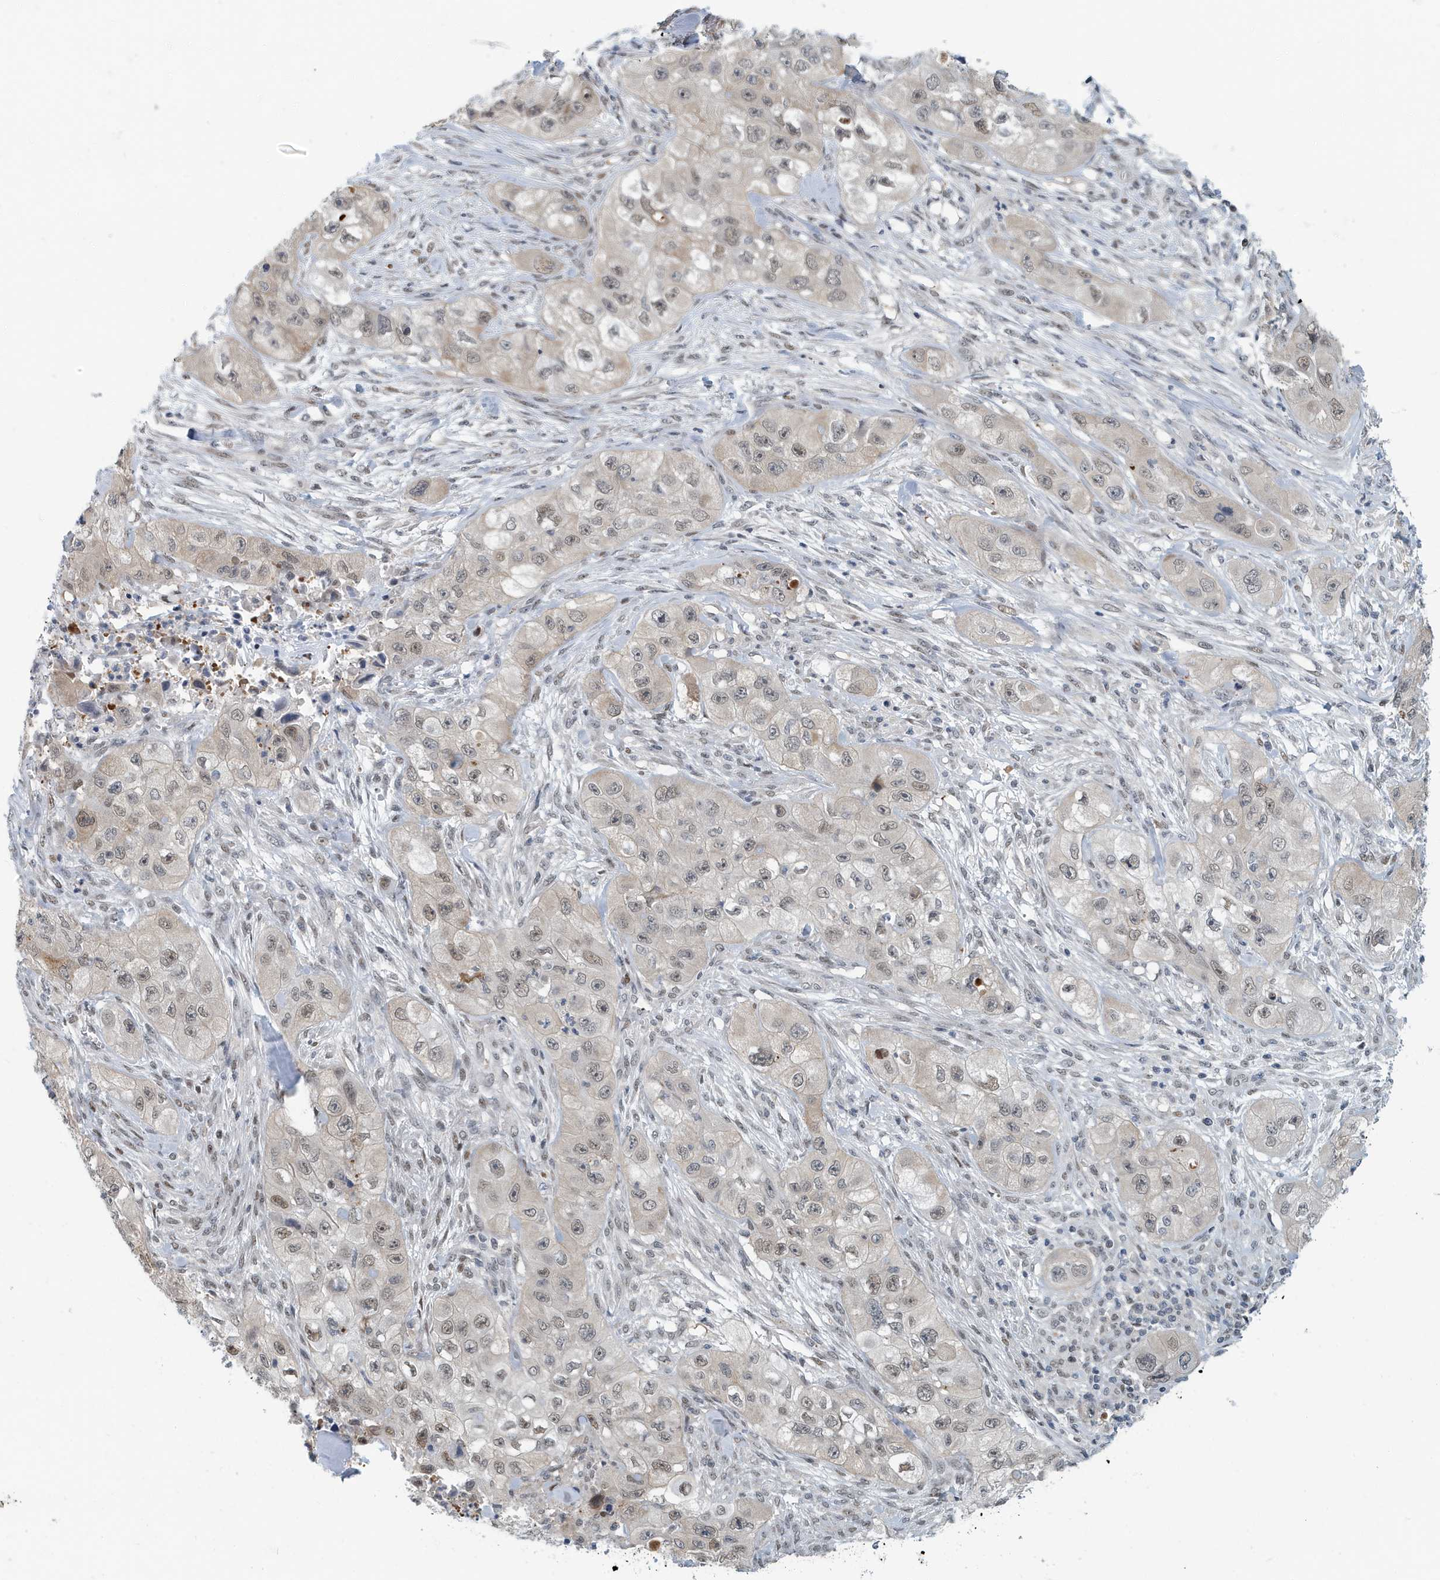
{"staining": {"intensity": "weak", "quantity": ">75%", "location": "nuclear"}, "tissue": "skin cancer", "cell_type": "Tumor cells", "image_type": "cancer", "snomed": [{"axis": "morphology", "description": "Squamous cell carcinoma, NOS"}, {"axis": "topography", "description": "Skin"}, {"axis": "topography", "description": "Subcutis"}], "caption": "A brown stain shows weak nuclear staining of a protein in human squamous cell carcinoma (skin) tumor cells.", "gene": "KIF15", "patient": {"sex": "male", "age": 73}}